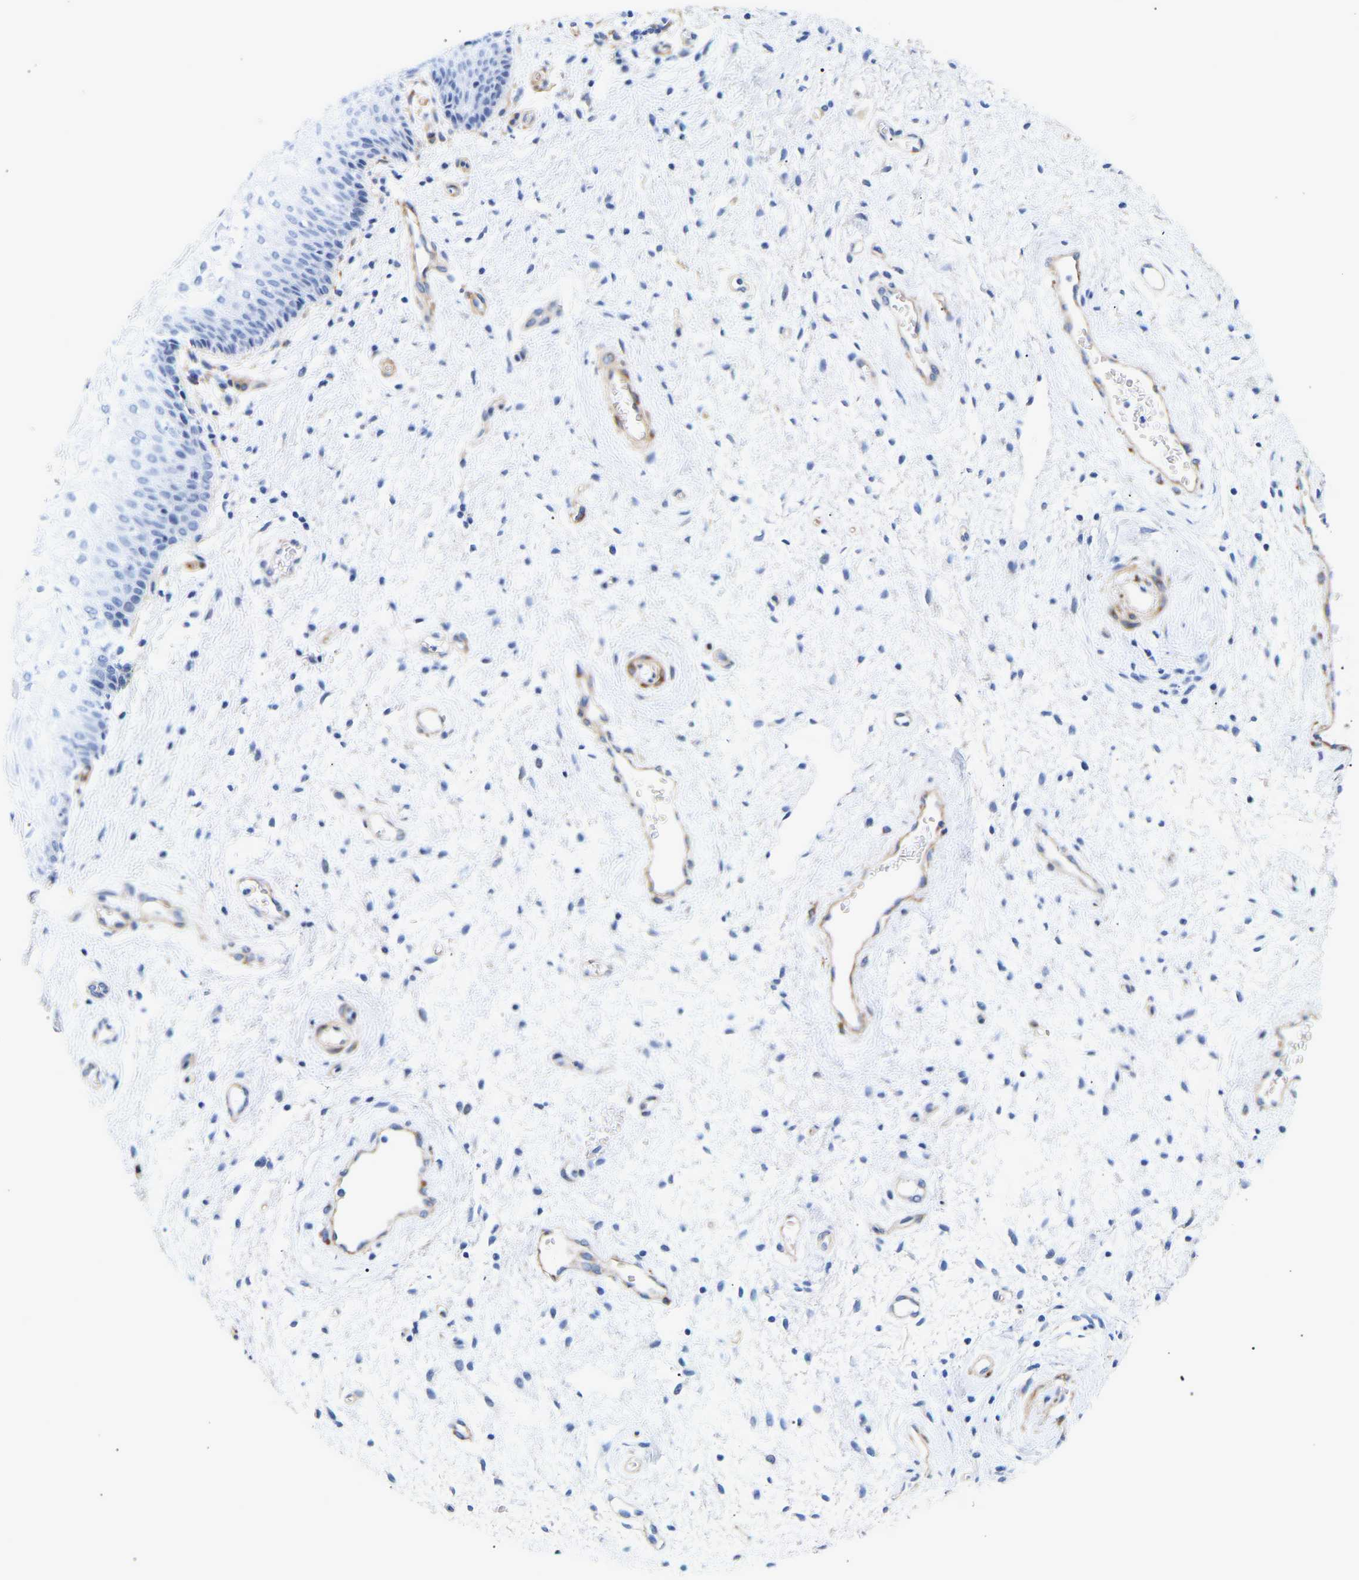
{"staining": {"intensity": "negative", "quantity": "none", "location": "none"}, "tissue": "vagina", "cell_type": "Squamous epithelial cells", "image_type": "normal", "snomed": [{"axis": "morphology", "description": "Normal tissue, NOS"}, {"axis": "topography", "description": "Vagina"}], "caption": "Squamous epithelial cells are negative for brown protein staining in normal vagina.", "gene": "IGFBP7", "patient": {"sex": "female", "age": 34}}